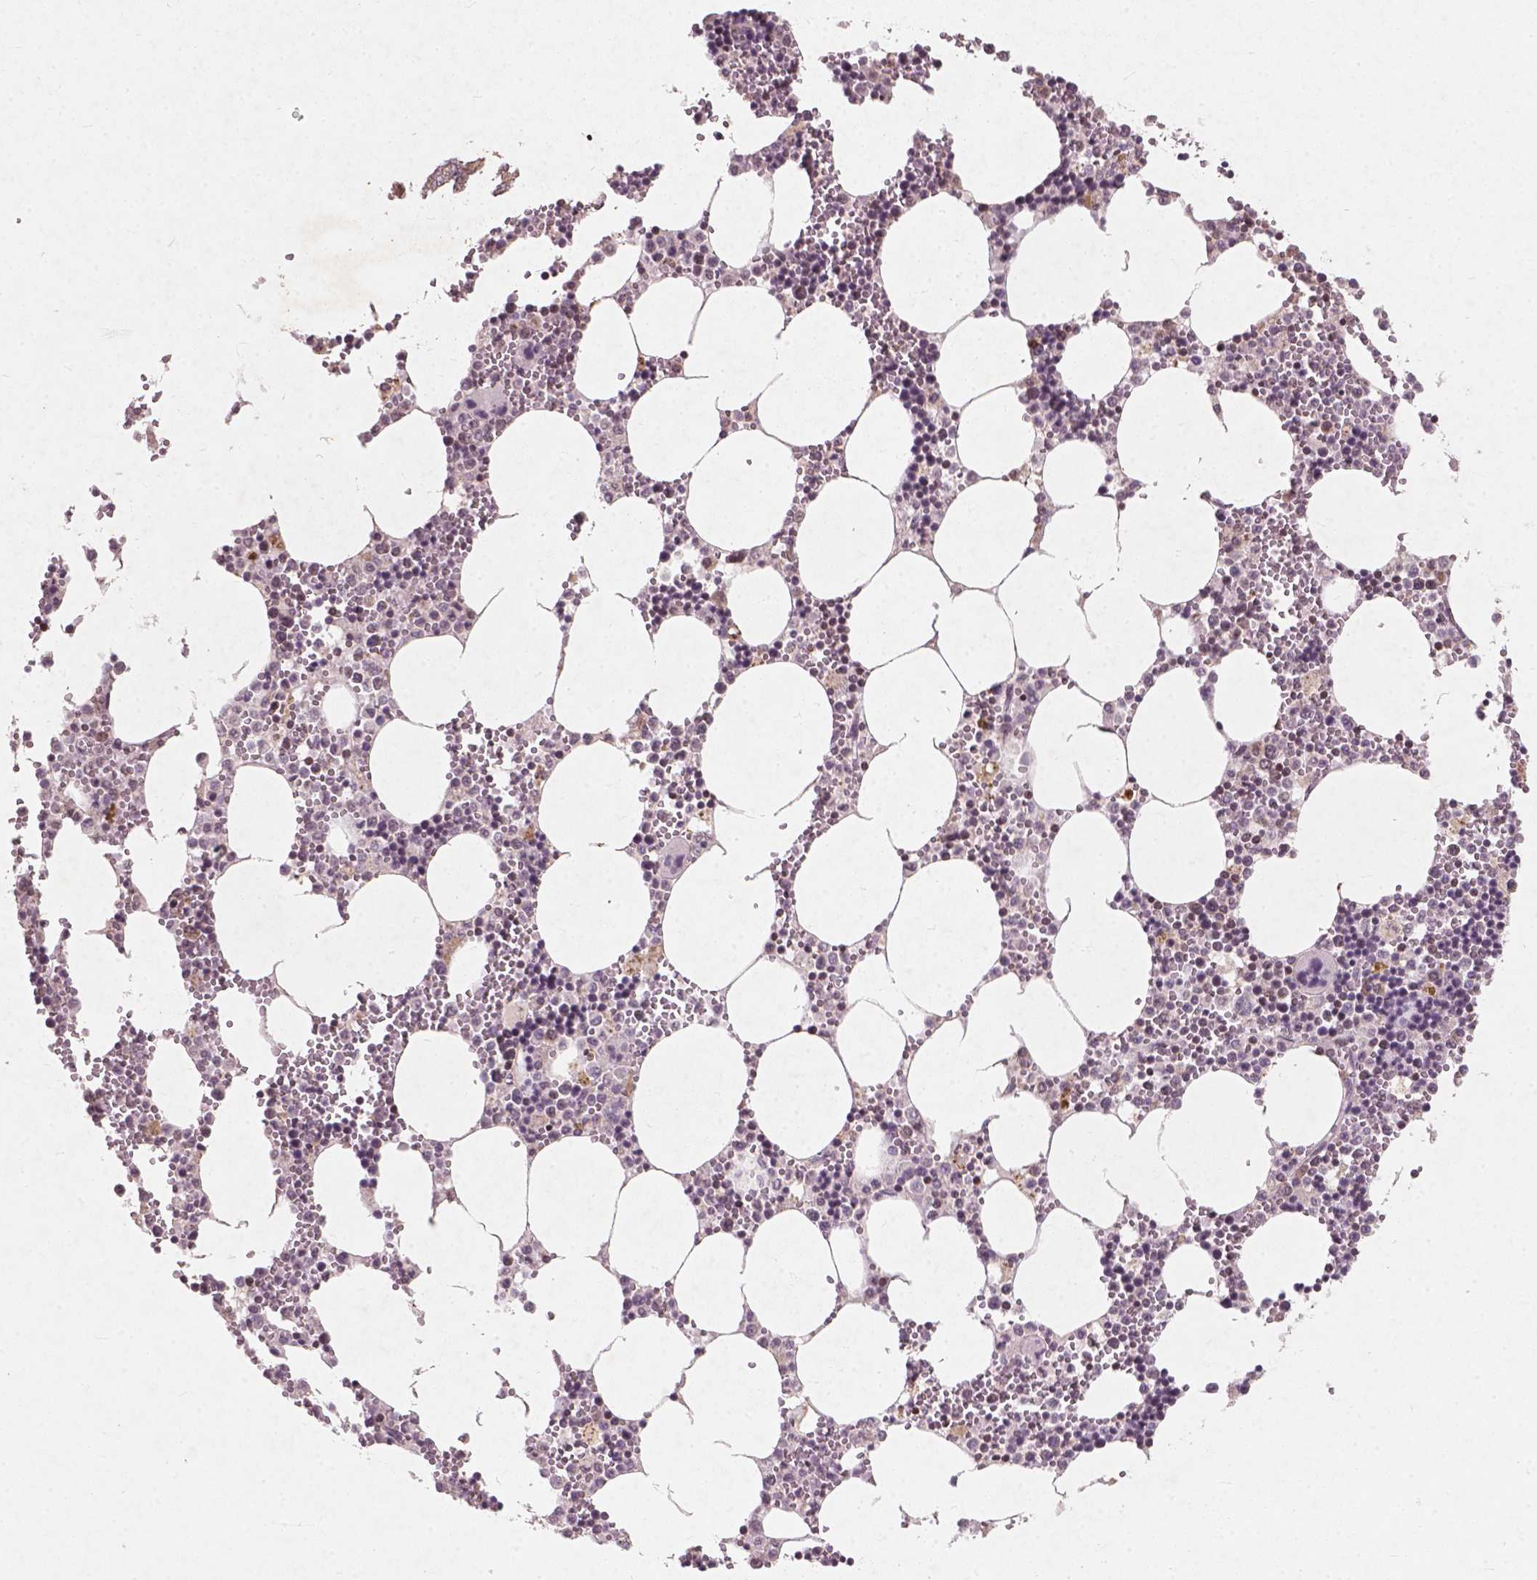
{"staining": {"intensity": "negative", "quantity": "none", "location": "none"}, "tissue": "bone marrow", "cell_type": "Hematopoietic cells", "image_type": "normal", "snomed": [{"axis": "morphology", "description": "Normal tissue, NOS"}, {"axis": "topography", "description": "Bone marrow"}], "caption": "IHC photomicrograph of unremarkable bone marrow: bone marrow stained with DAB shows no significant protein positivity in hematopoietic cells.", "gene": "SMAD2", "patient": {"sex": "male", "age": 54}}